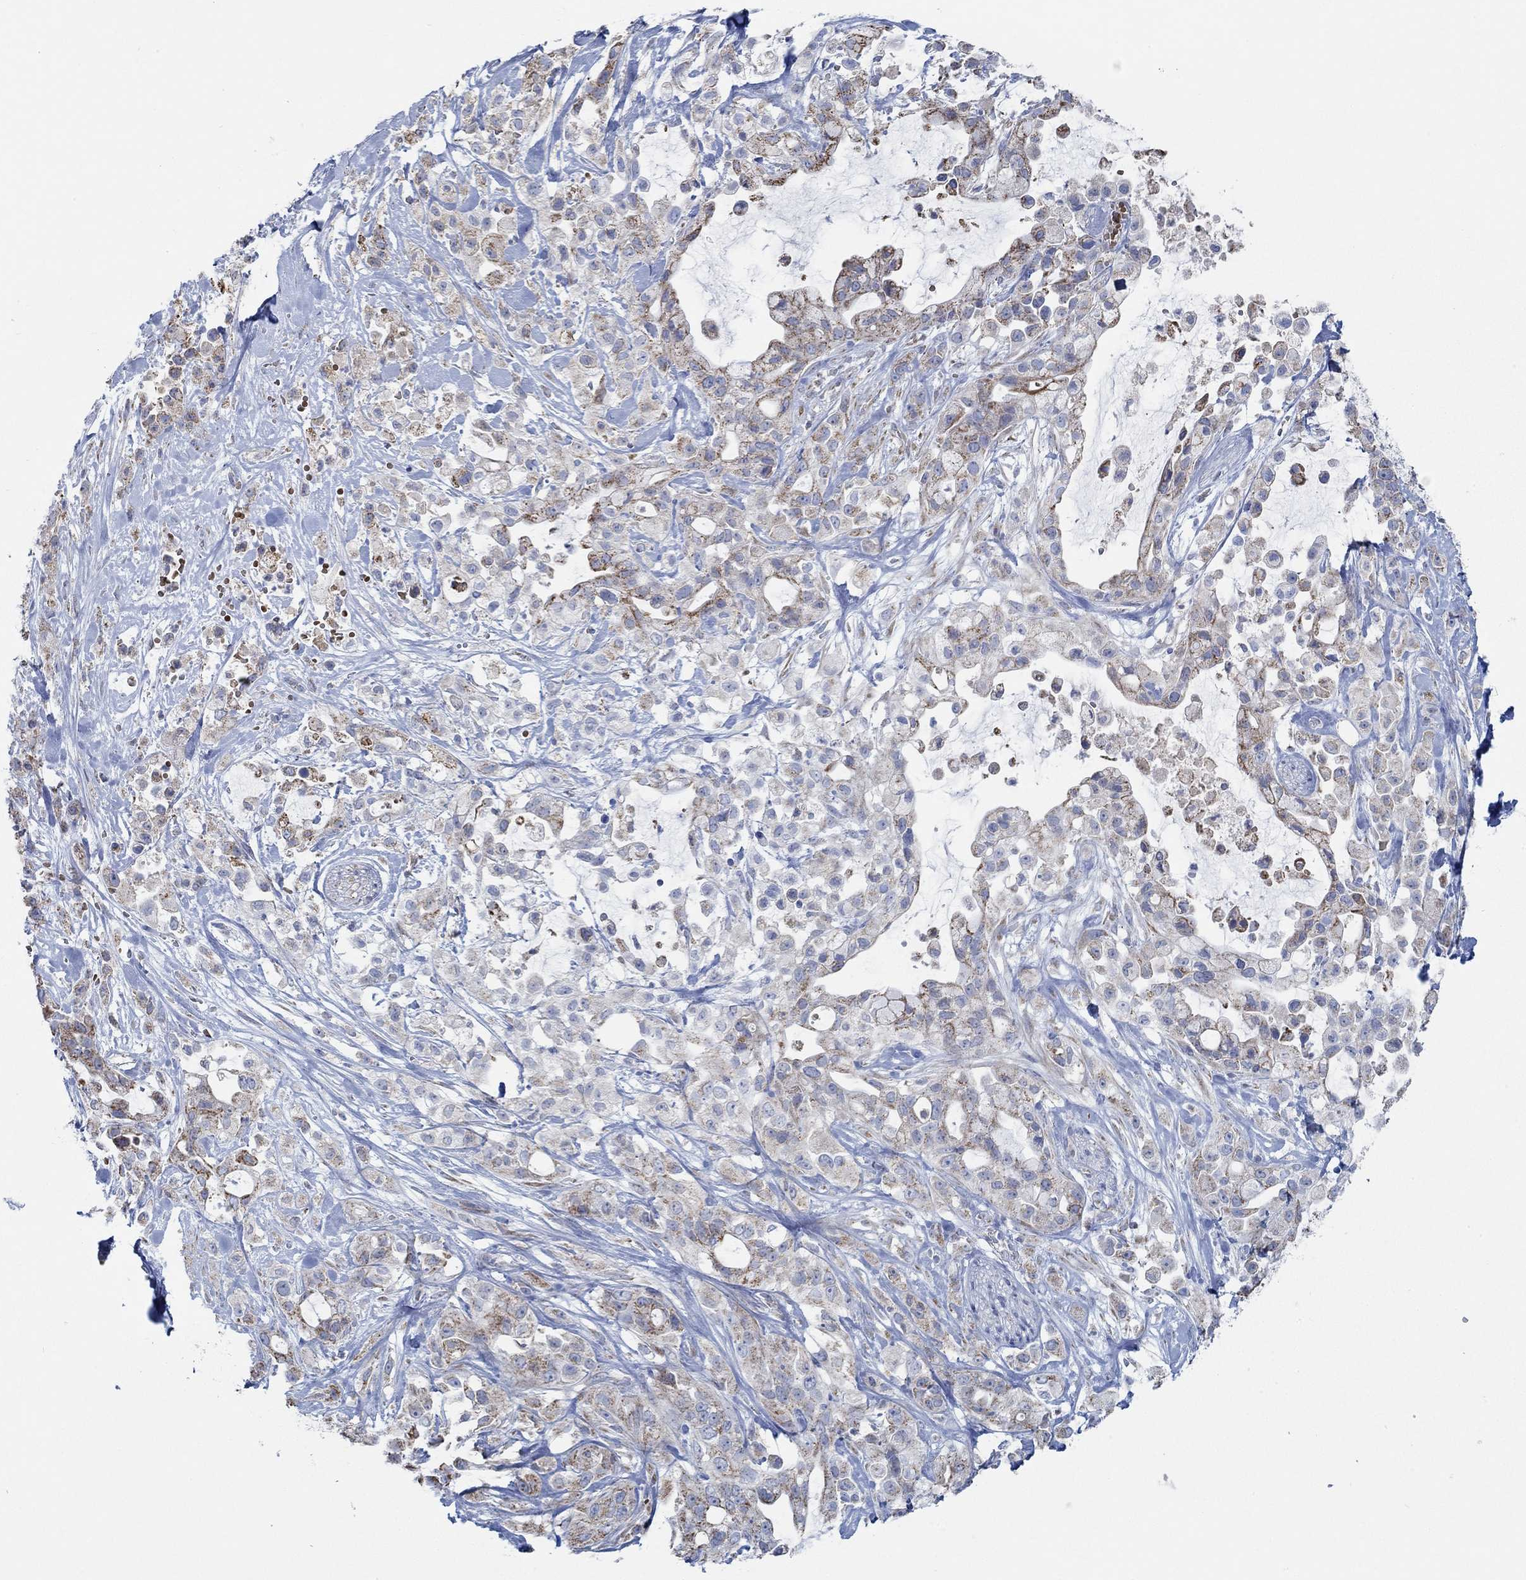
{"staining": {"intensity": "strong", "quantity": "<25%", "location": "cytoplasmic/membranous"}, "tissue": "pancreatic cancer", "cell_type": "Tumor cells", "image_type": "cancer", "snomed": [{"axis": "morphology", "description": "Adenocarcinoma, NOS"}, {"axis": "topography", "description": "Pancreas"}], "caption": "Immunohistochemical staining of human adenocarcinoma (pancreatic) reveals medium levels of strong cytoplasmic/membranous protein staining in approximately <25% of tumor cells.", "gene": "GLOD5", "patient": {"sex": "male", "age": 44}}